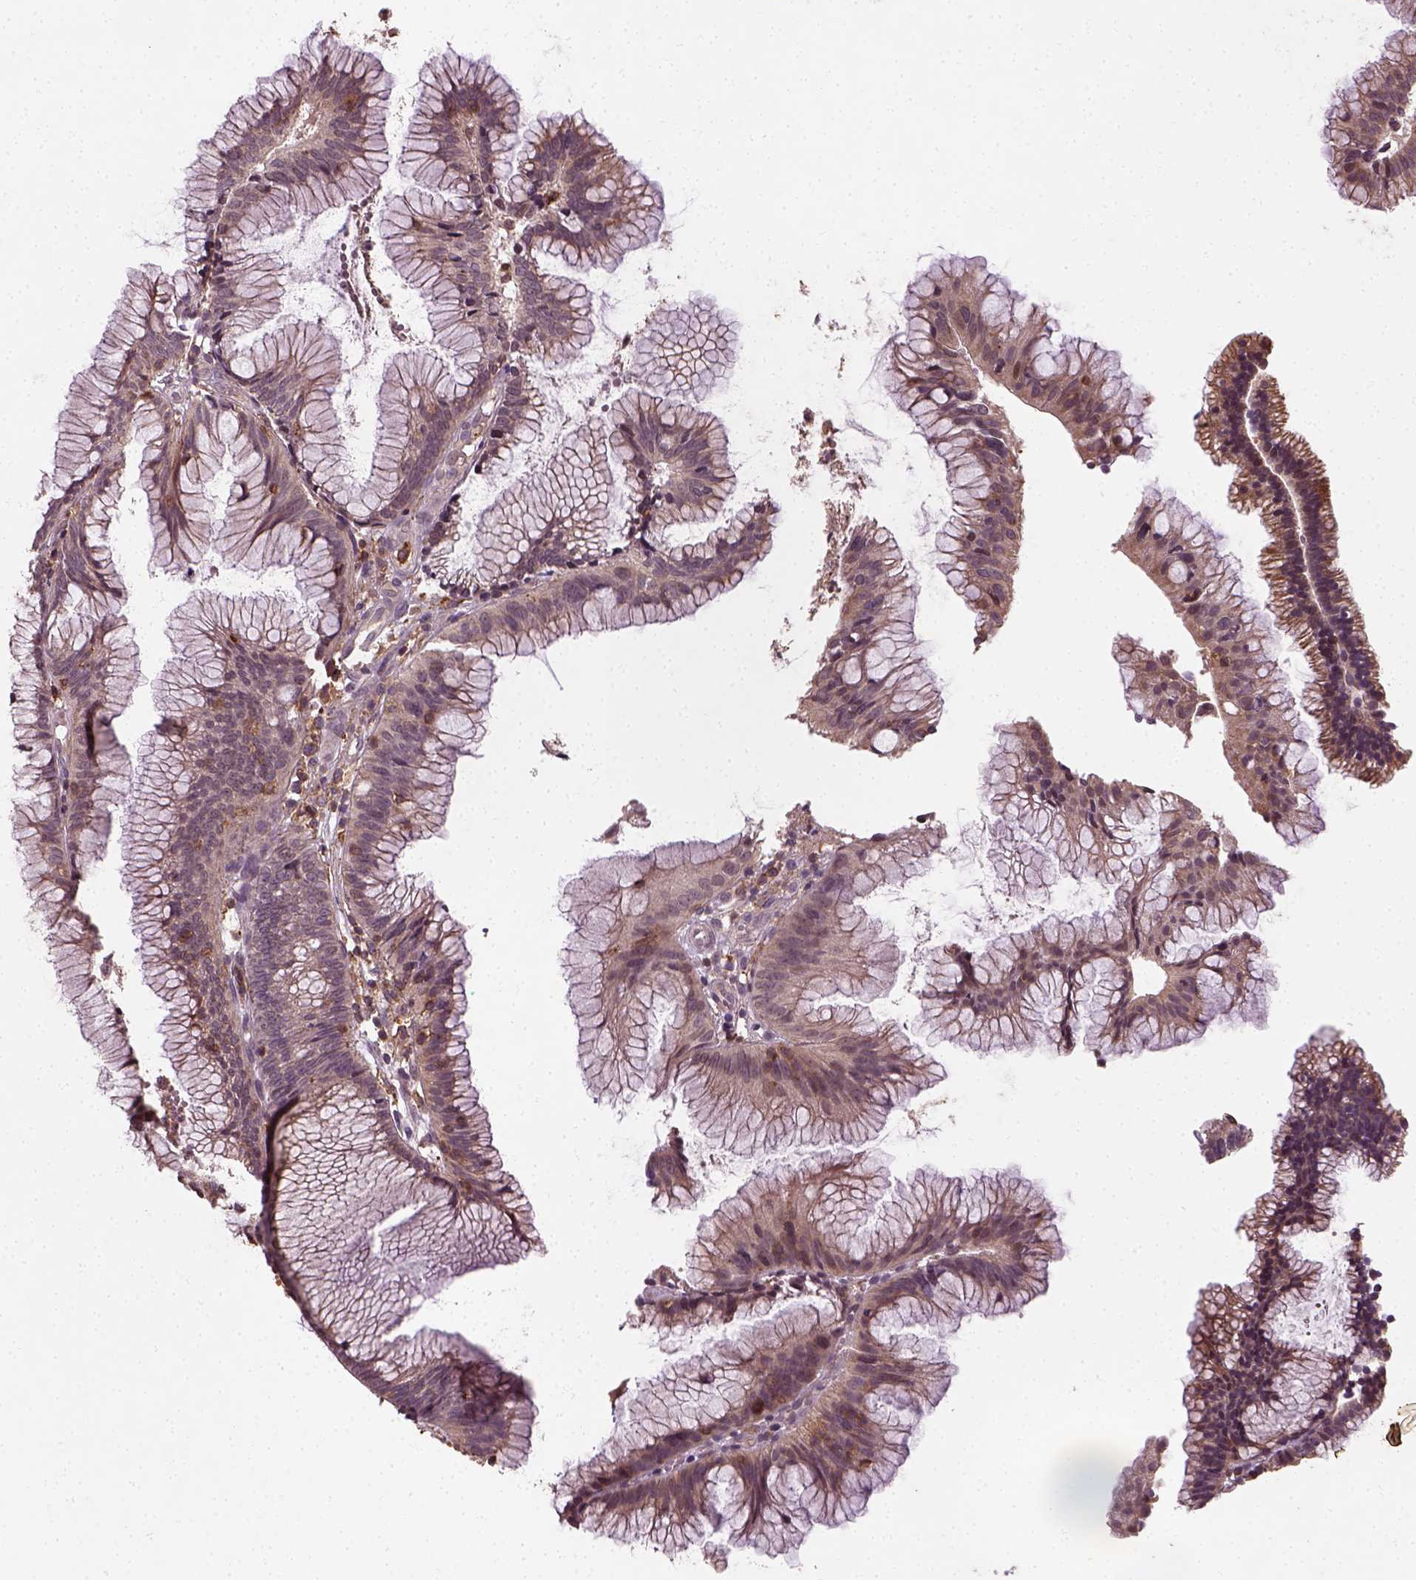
{"staining": {"intensity": "weak", "quantity": ">75%", "location": "cytoplasmic/membranous"}, "tissue": "colorectal cancer", "cell_type": "Tumor cells", "image_type": "cancer", "snomed": [{"axis": "morphology", "description": "Adenocarcinoma, NOS"}, {"axis": "topography", "description": "Colon"}], "caption": "Protein expression analysis of colorectal cancer demonstrates weak cytoplasmic/membranous positivity in about >75% of tumor cells.", "gene": "CAMKK1", "patient": {"sex": "female", "age": 78}}